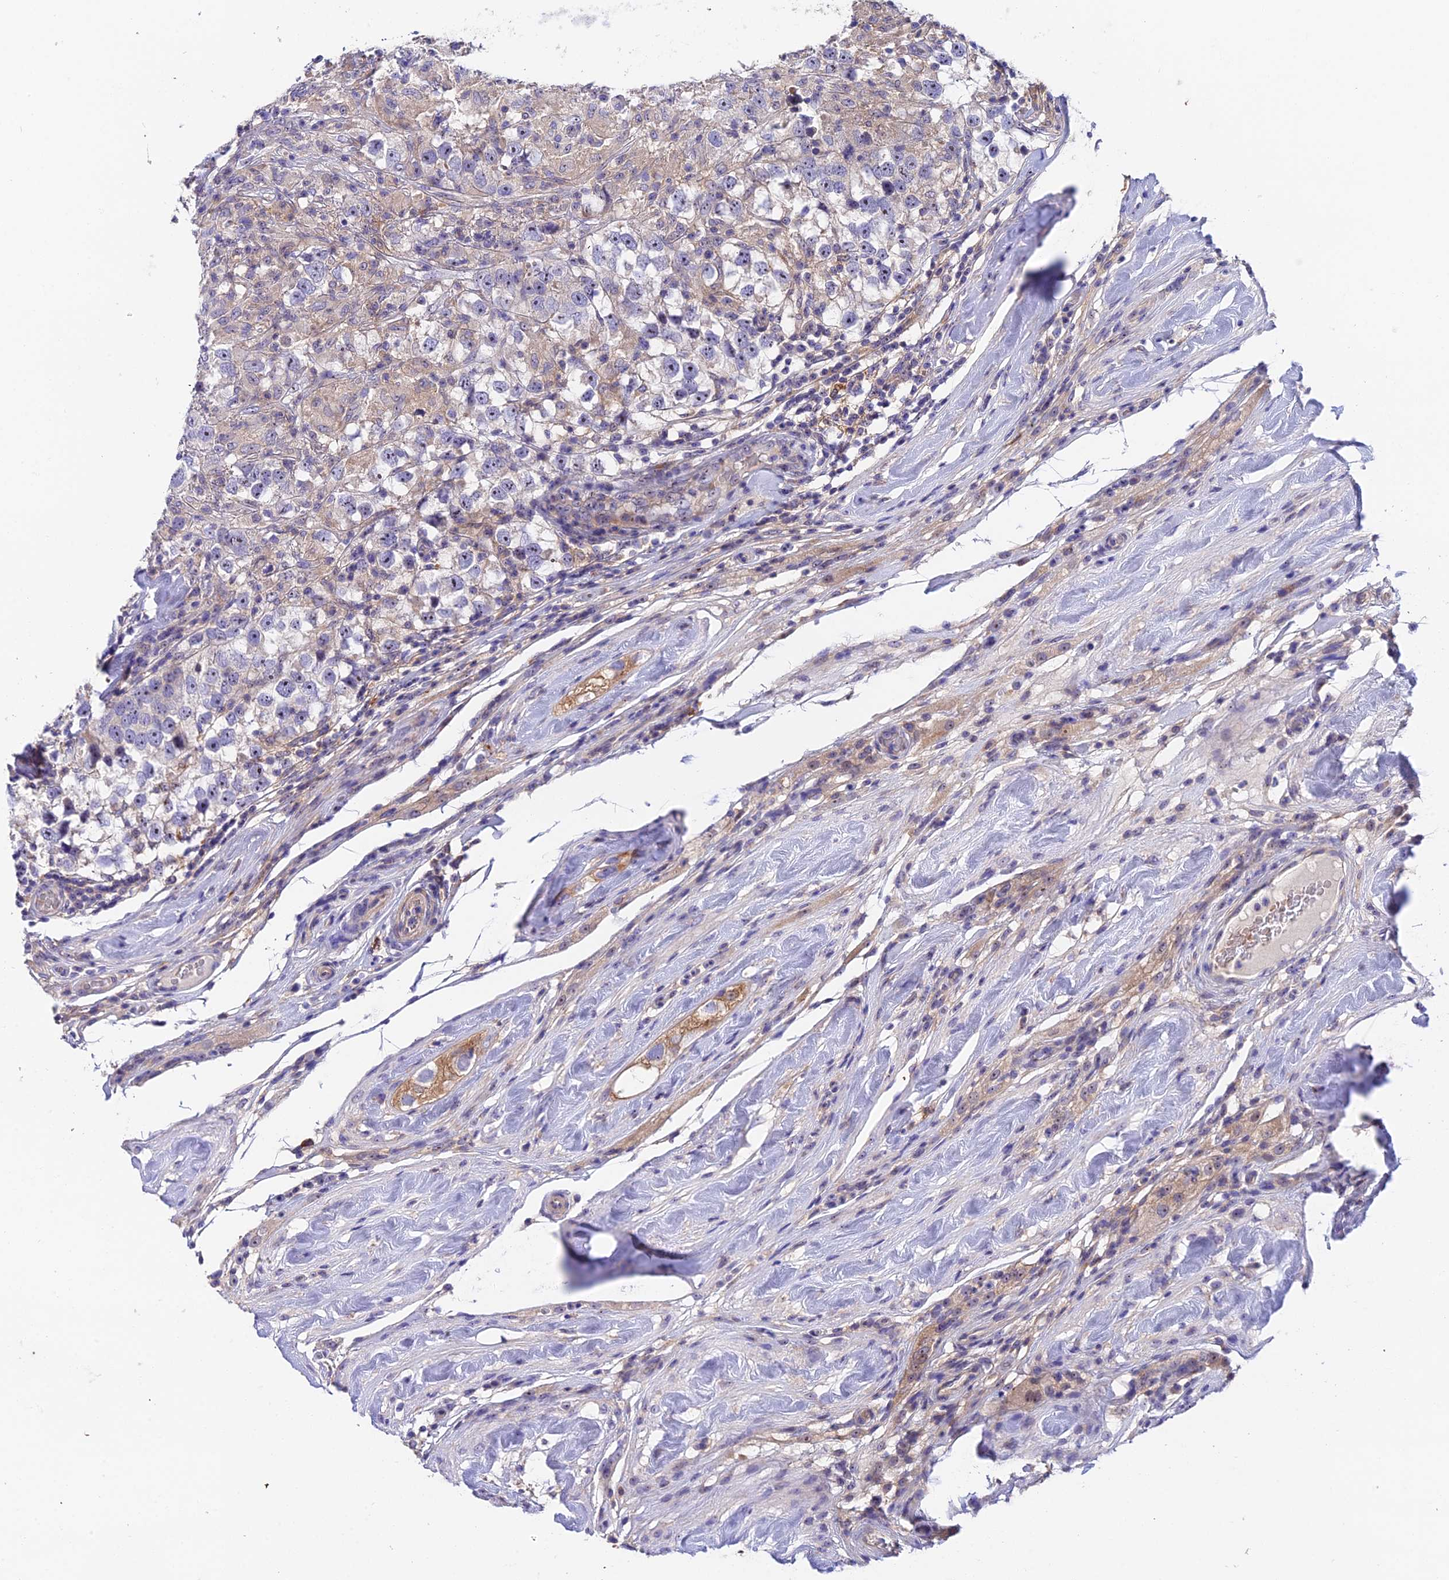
{"staining": {"intensity": "weak", "quantity": "25%-75%", "location": "cytoplasmic/membranous"}, "tissue": "testis cancer", "cell_type": "Tumor cells", "image_type": "cancer", "snomed": [{"axis": "morphology", "description": "Seminoma, NOS"}, {"axis": "topography", "description": "Testis"}], "caption": "Immunohistochemistry (IHC) of human testis seminoma shows low levels of weak cytoplasmic/membranous staining in about 25%-75% of tumor cells.", "gene": "DUSP29", "patient": {"sex": "male", "age": 46}}